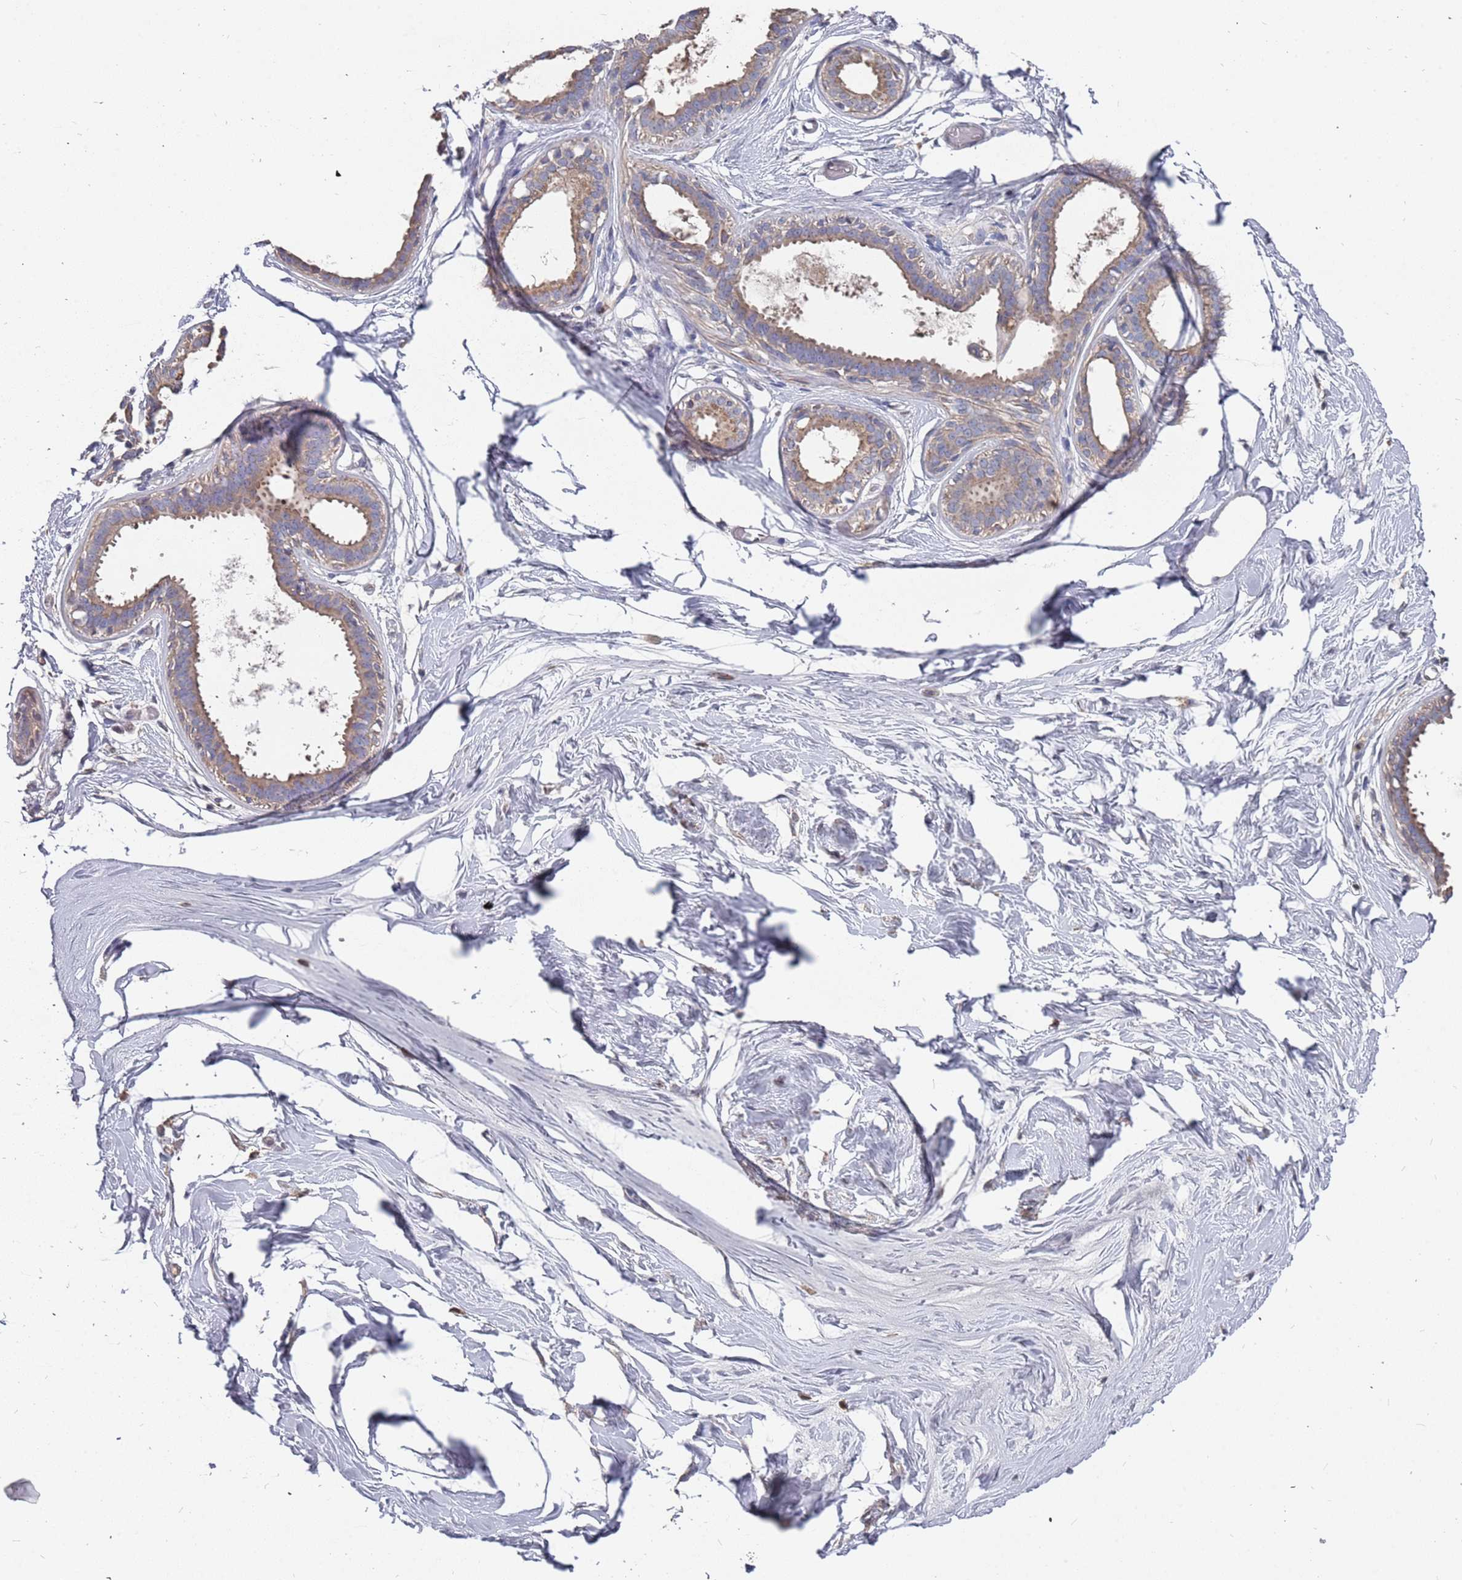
{"staining": {"intensity": "negative", "quantity": "none", "location": "none"}, "tissue": "breast", "cell_type": "Adipocytes", "image_type": "normal", "snomed": [{"axis": "morphology", "description": "Normal tissue, NOS"}, {"axis": "topography", "description": "Breast"}], "caption": "High magnification brightfield microscopy of benign breast stained with DAB (brown) and counterstained with hematoxylin (blue): adipocytes show no significant staining. Brightfield microscopy of IHC stained with DAB (brown) and hematoxylin (blue), captured at high magnification.", "gene": "TCEANC2", "patient": {"sex": "female", "age": 45}}